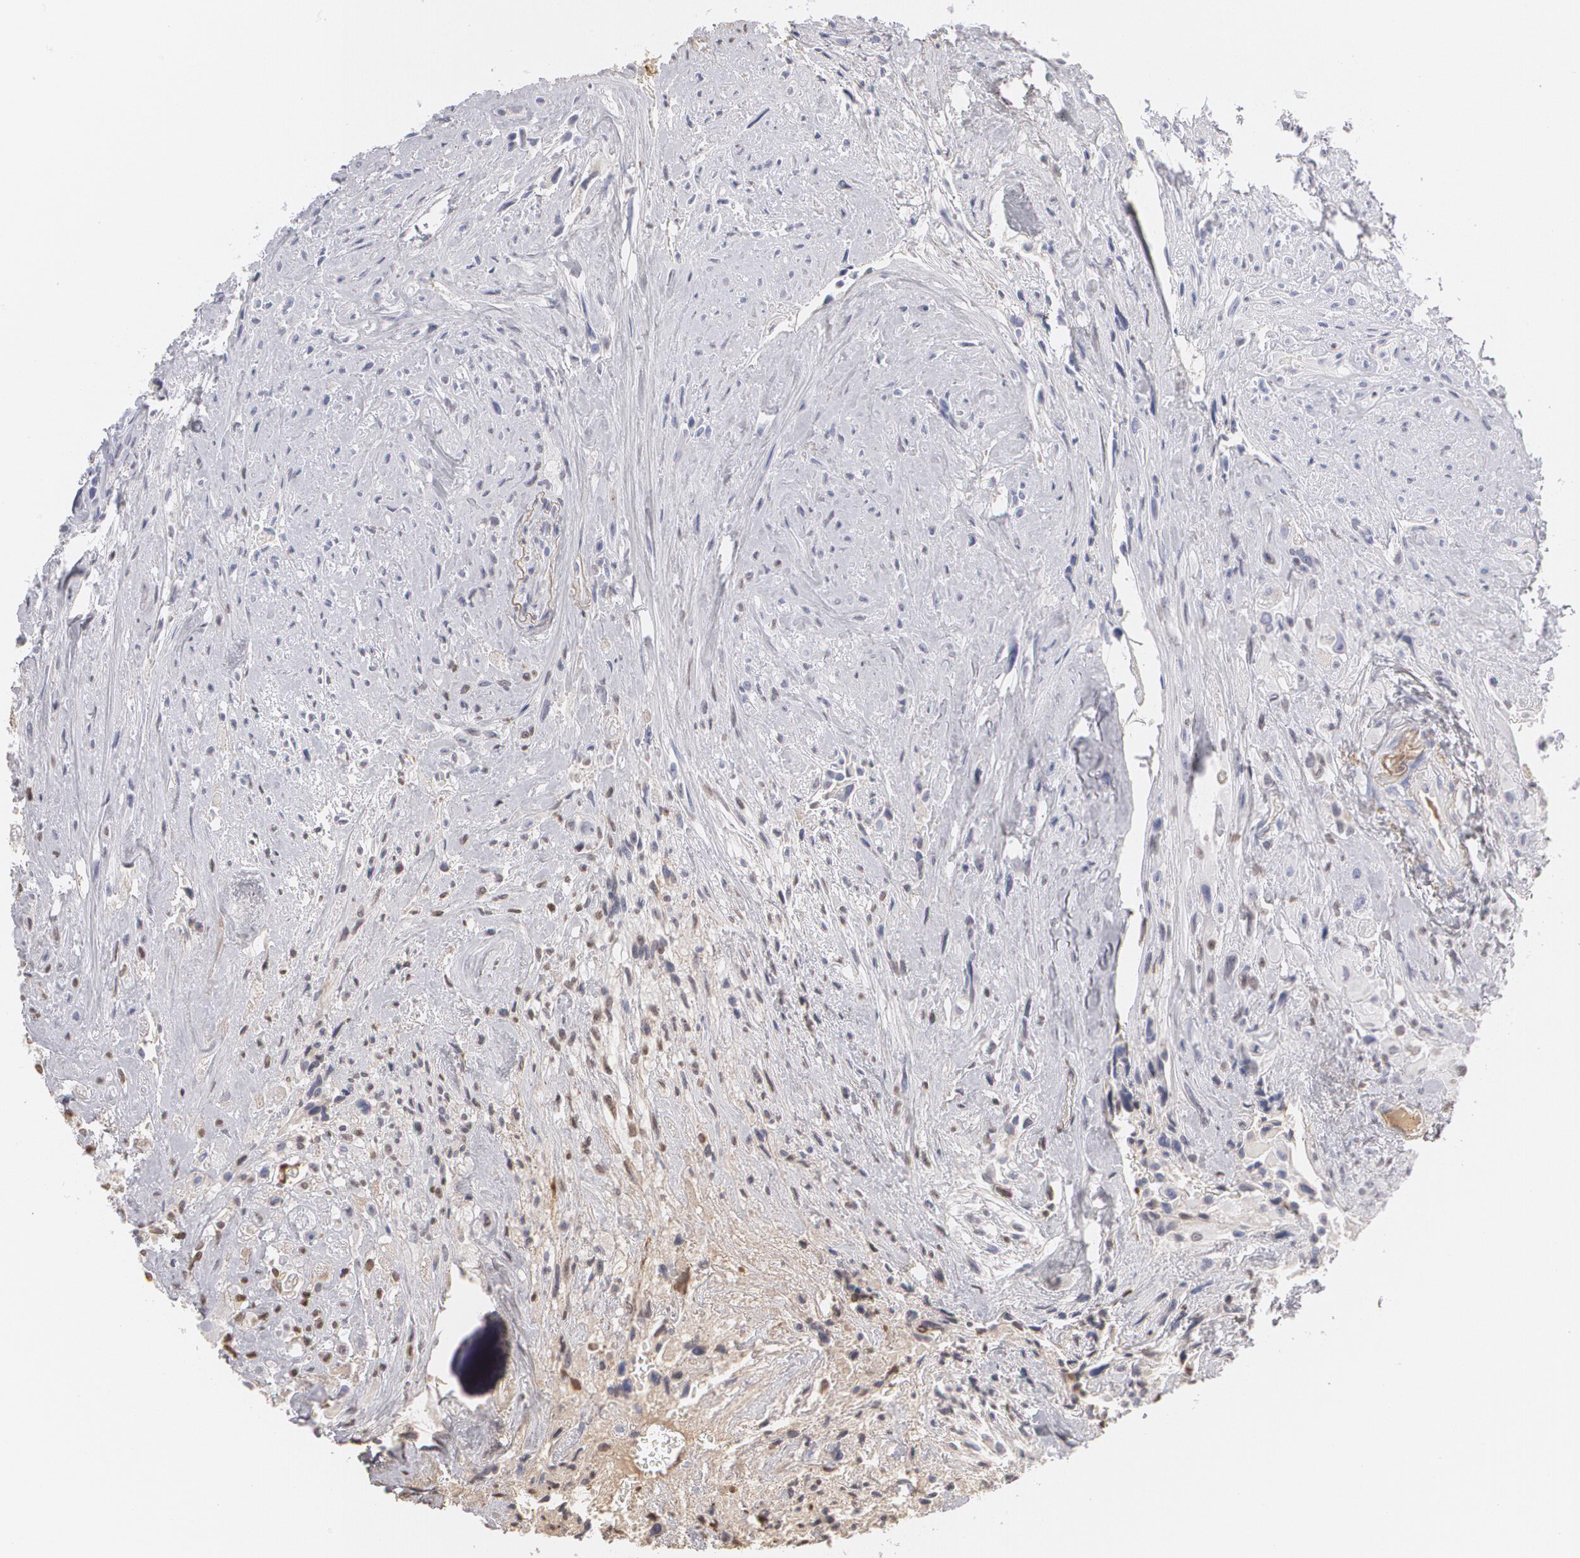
{"staining": {"intensity": "weak", "quantity": "25%-75%", "location": "nuclear"}, "tissue": "glioma", "cell_type": "Tumor cells", "image_type": "cancer", "snomed": [{"axis": "morphology", "description": "Glioma, malignant, High grade"}, {"axis": "topography", "description": "Brain"}], "caption": "The micrograph reveals a brown stain indicating the presence of a protein in the nuclear of tumor cells in glioma.", "gene": "SERPINA1", "patient": {"sex": "male", "age": 48}}